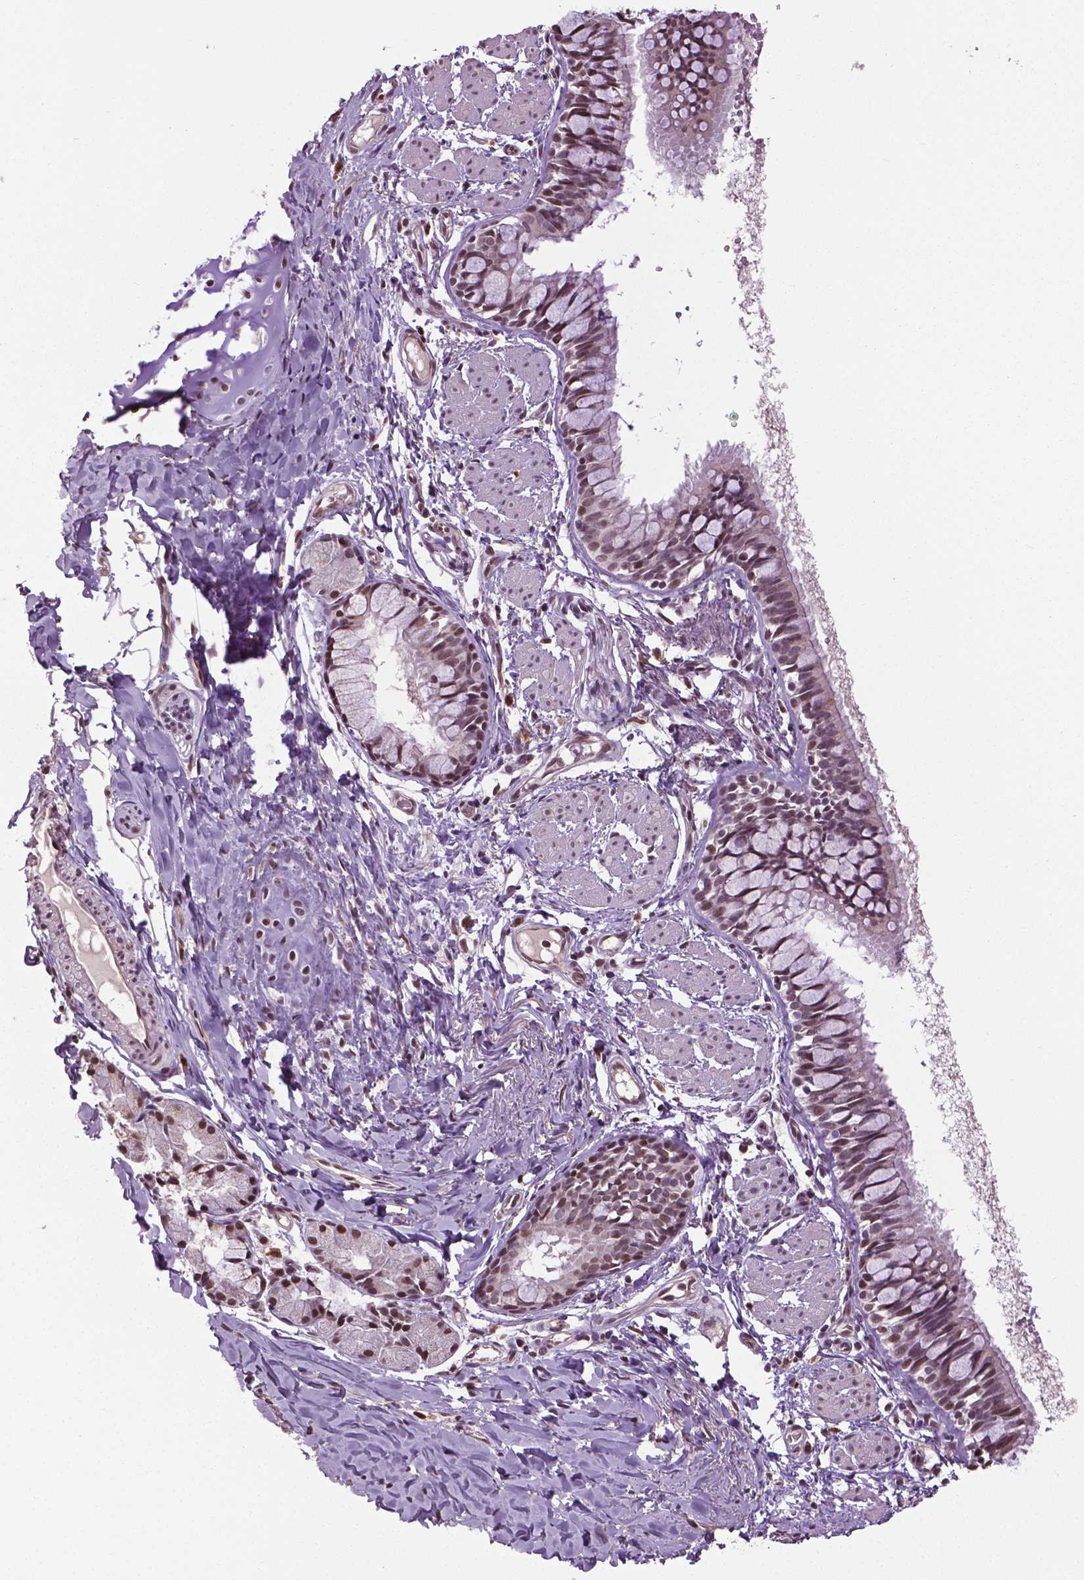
{"staining": {"intensity": "moderate", "quantity": ">75%", "location": "nuclear"}, "tissue": "bronchus", "cell_type": "Respiratory epithelial cells", "image_type": "normal", "snomed": [{"axis": "morphology", "description": "Normal tissue, NOS"}, {"axis": "topography", "description": "Bronchus"}], "caption": "Normal bronchus was stained to show a protein in brown. There is medium levels of moderate nuclear staining in about >75% of respiratory epithelial cells. The staining was performed using DAB (3,3'-diaminobenzidine) to visualize the protein expression in brown, while the nuclei were stained in blue with hematoxylin (Magnification: 20x).", "gene": "DLX5", "patient": {"sex": "male", "age": 1}}